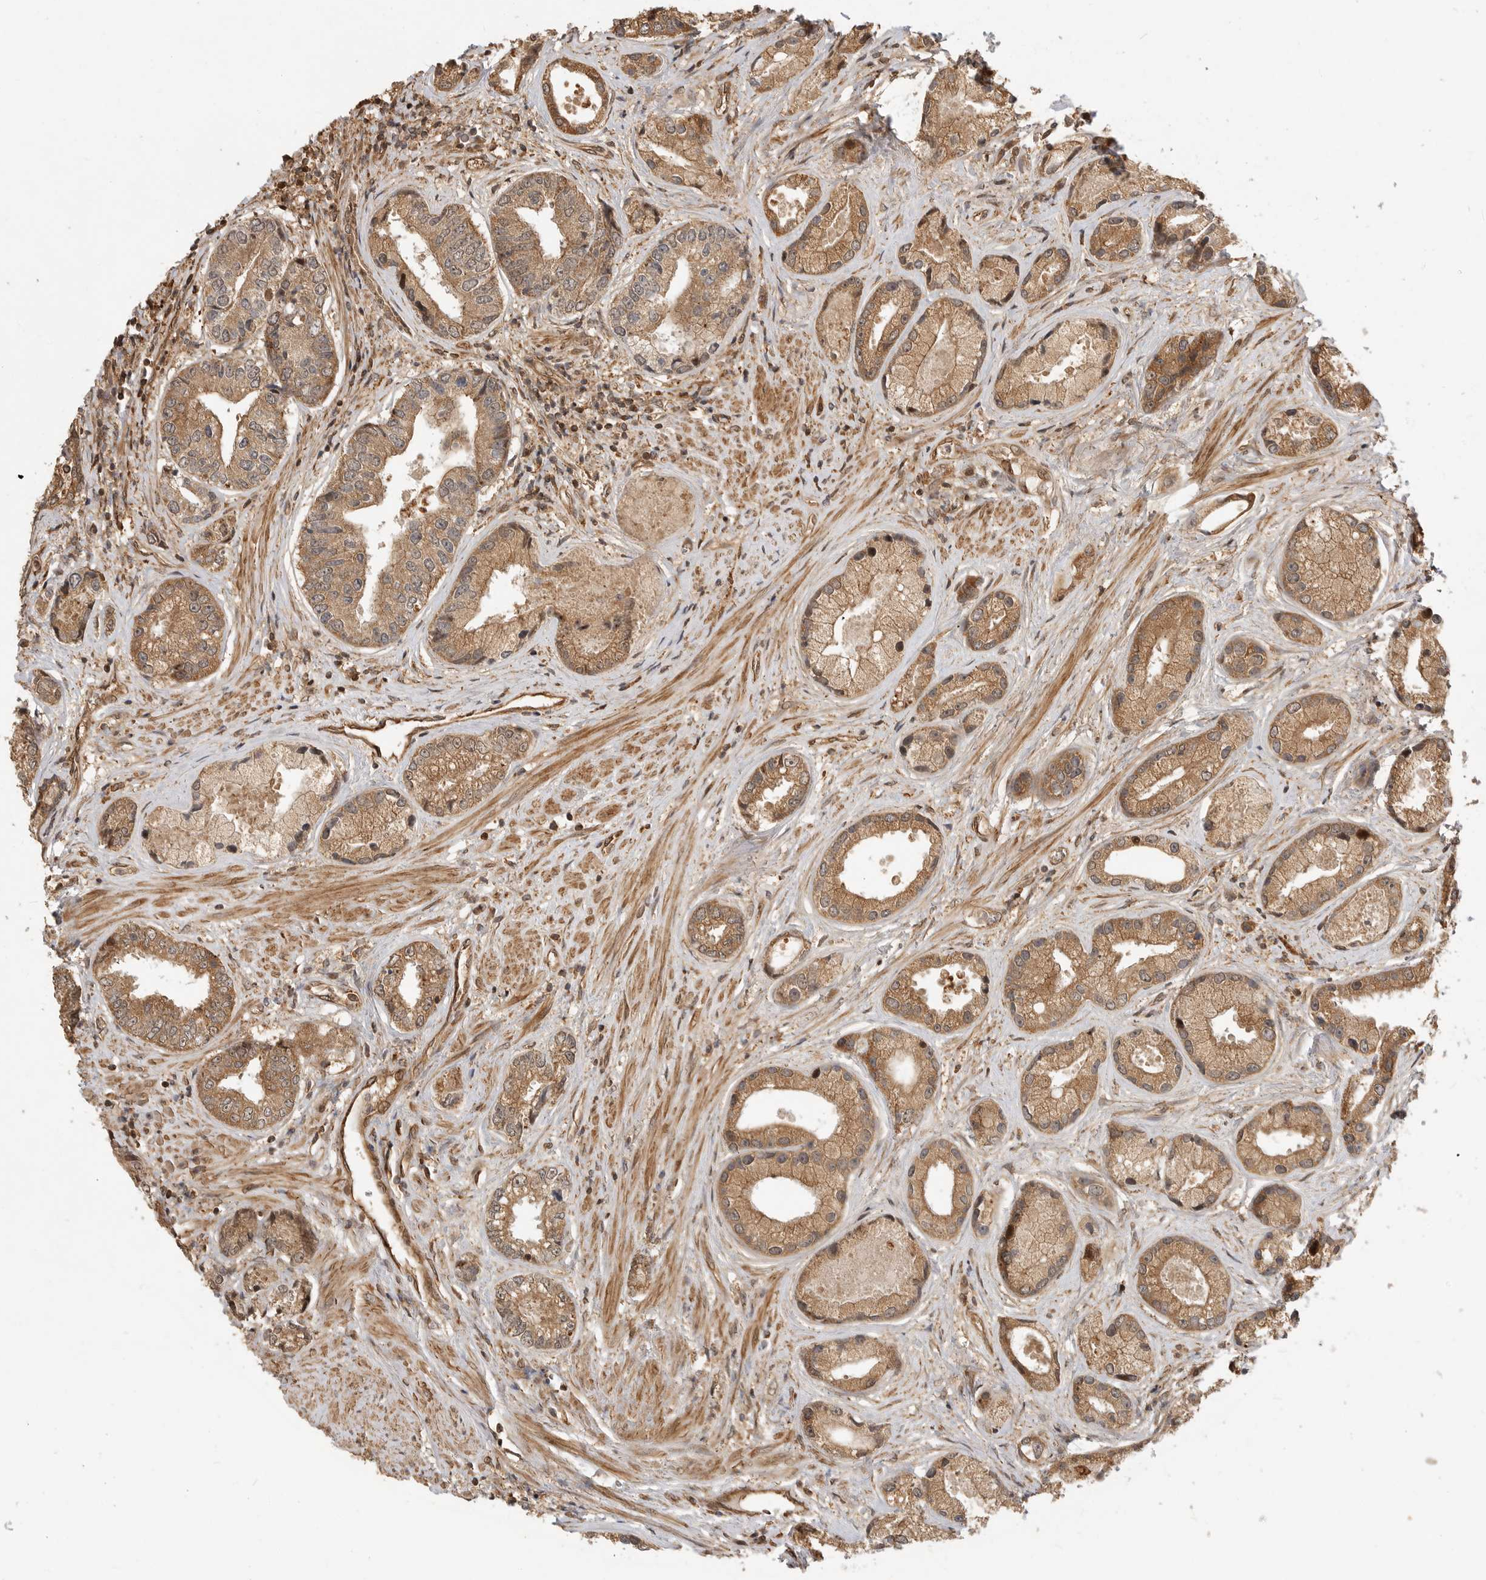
{"staining": {"intensity": "moderate", "quantity": ">75%", "location": "cytoplasmic/membranous"}, "tissue": "prostate cancer", "cell_type": "Tumor cells", "image_type": "cancer", "snomed": [{"axis": "morphology", "description": "Adenocarcinoma, High grade"}, {"axis": "topography", "description": "Prostate"}], "caption": "Immunohistochemistry of adenocarcinoma (high-grade) (prostate) demonstrates medium levels of moderate cytoplasmic/membranous expression in approximately >75% of tumor cells.", "gene": "ADPRS", "patient": {"sex": "male", "age": 61}}